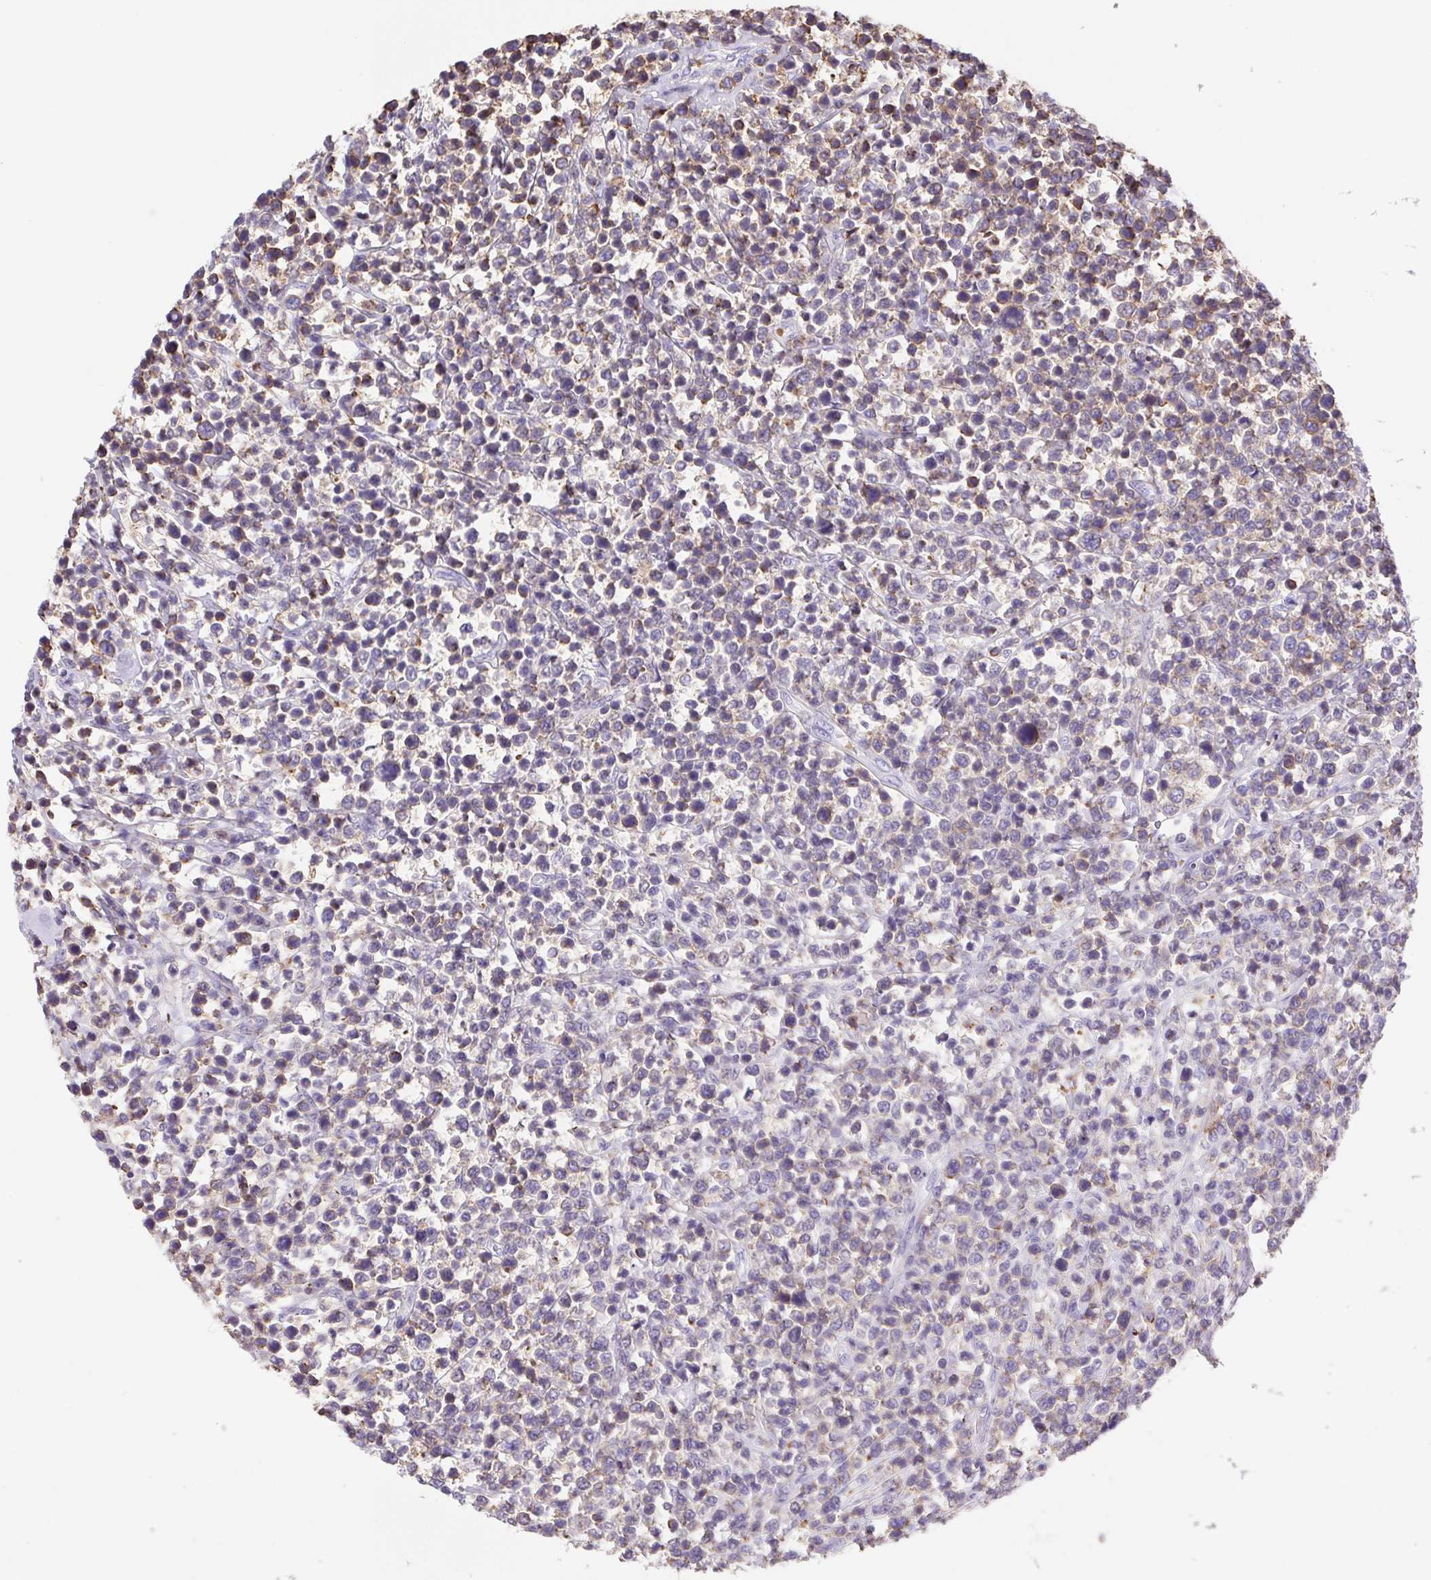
{"staining": {"intensity": "negative", "quantity": "none", "location": "none"}, "tissue": "lymphoma", "cell_type": "Tumor cells", "image_type": "cancer", "snomed": [{"axis": "morphology", "description": "Malignant lymphoma, non-Hodgkin's type, High grade"}, {"axis": "topography", "description": "Soft tissue"}], "caption": "IHC of human high-grade malignant lymphoma, non-Hodgkin's type reveals no expression in tumor cells.", "gene": "TPRG1", "patient": {"sex": "female", "age": 56}}